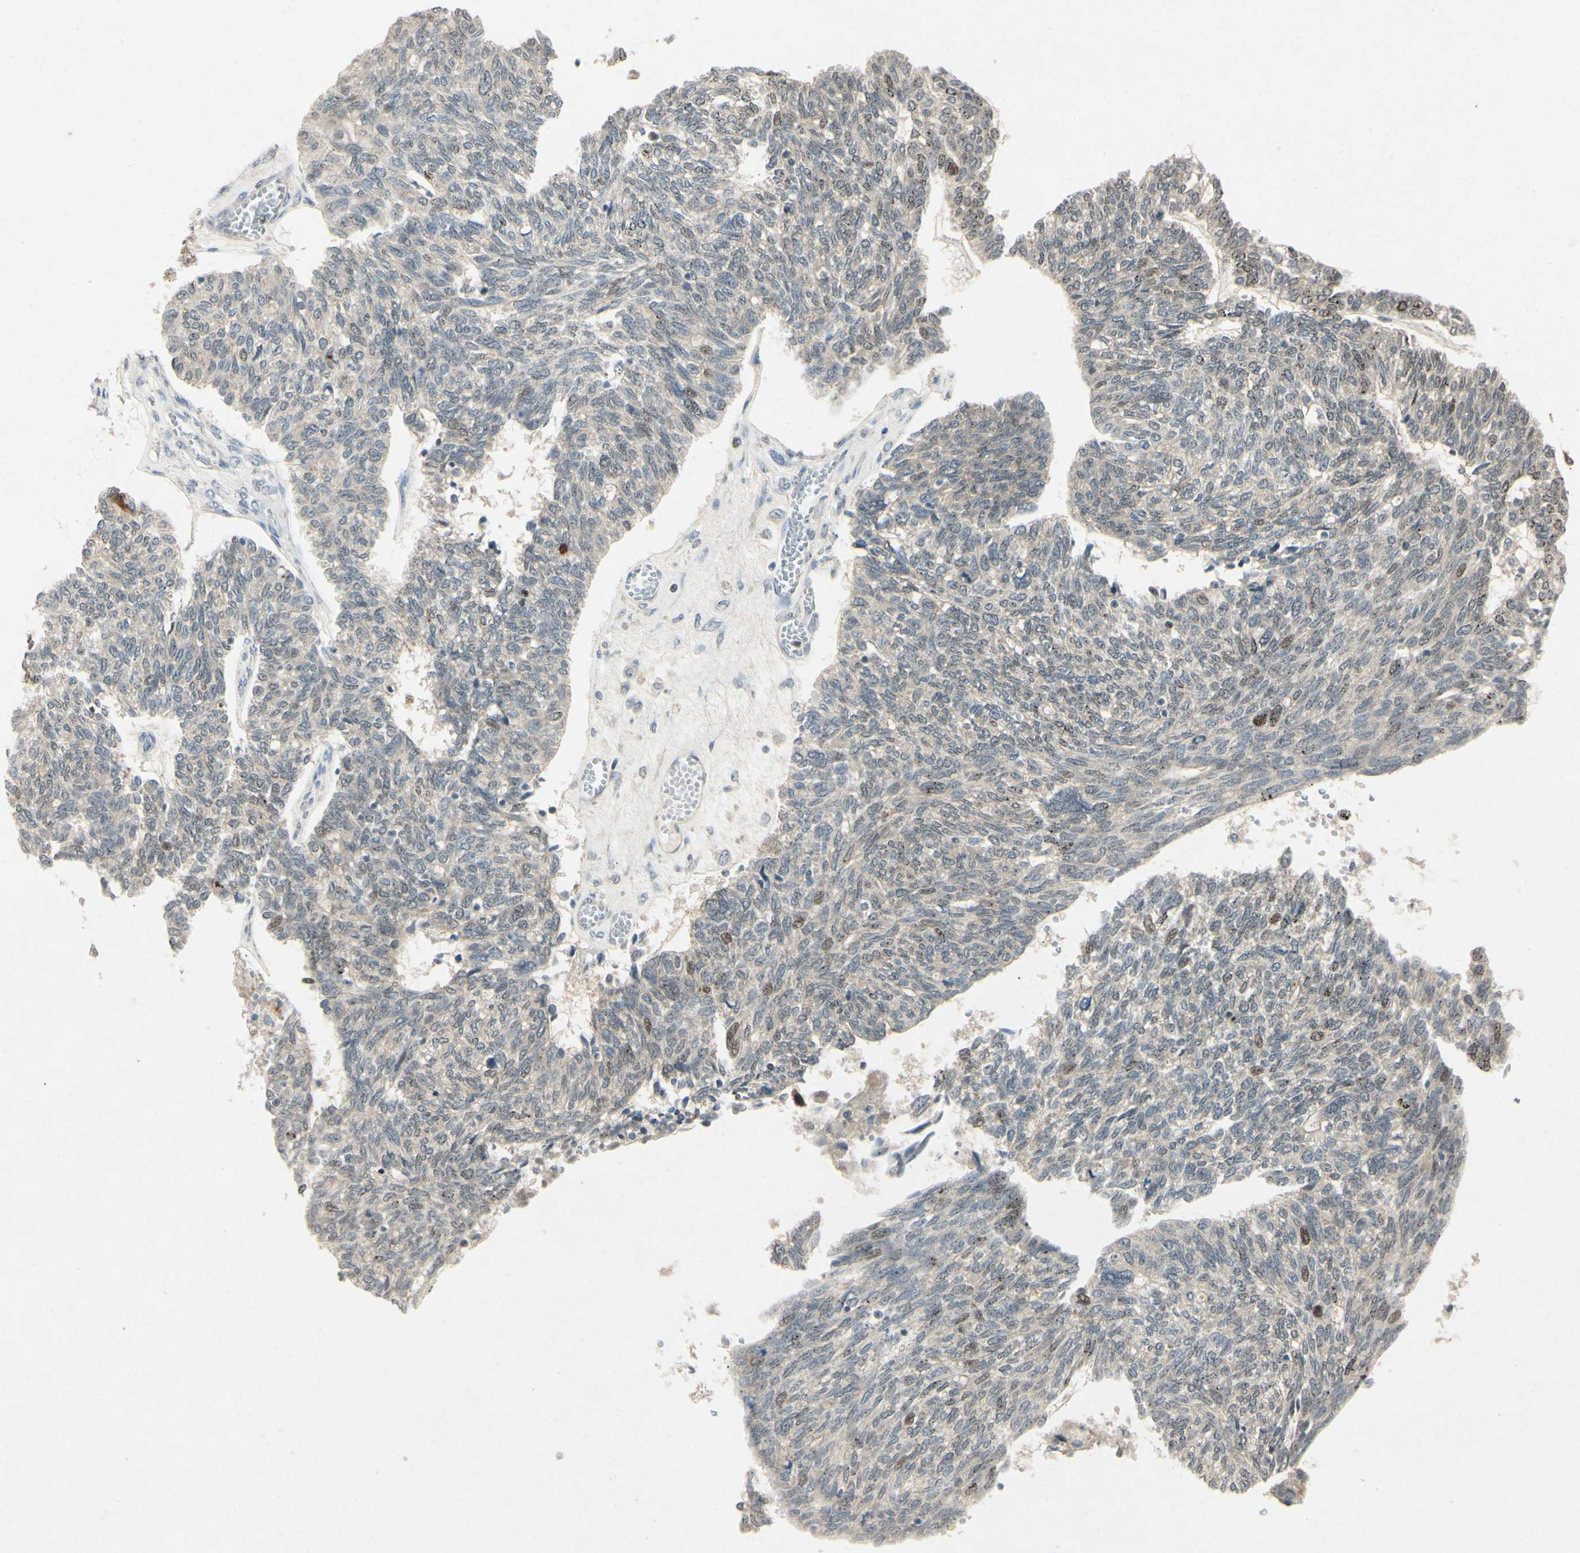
{"staining": {"intensity": "weak", "quantity": "<25%", "location": "nuclear"}, "tissue": "ovarian cancer", "cell_type": "Tumor cells", "image_type": "cancer", "snomed": [{"axis": "morphology", "description": "Cystadenocarcinoma, serous, NOS"}, {"axis": "topography", "description": "Ovary"}], "caption": "The histopathology image exhibits no significant expression in tumor cells of ovarian cancer.", "gene": "HSPA1B", "patient": {"sex": "female", "age": 79}}